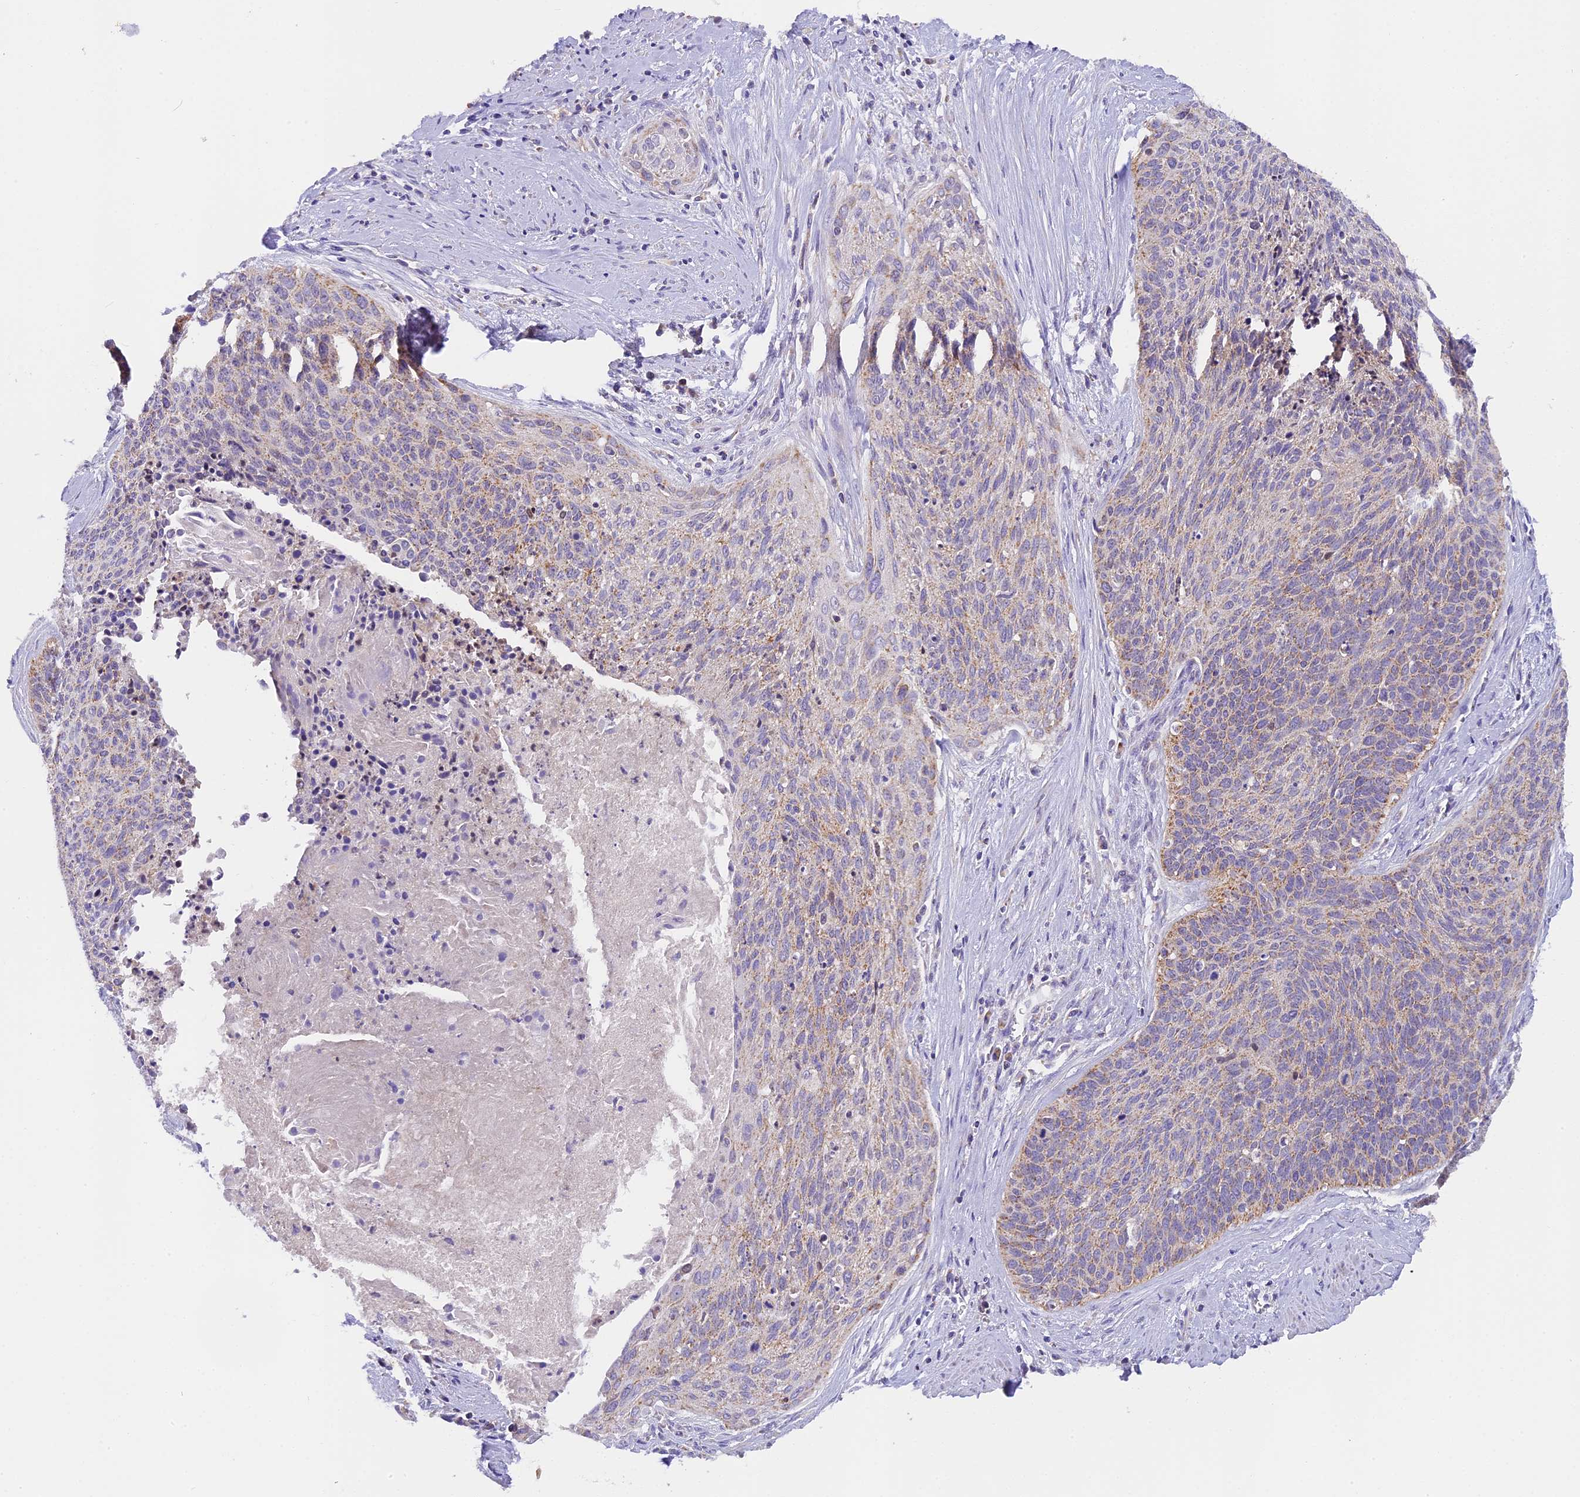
{"staining": {"intensity": "weak", "quantity": "25%-75%", "location": "cytoplasmic/membranous"}, "tissue": "cervical cancer", "cell_type": "Tumor cells", "image_type": "cancer", "snomed": [{"axis": "morphology", "description": "Squamous cell carcinoma, NOS"}, {"axis": "topography", "description": "Cervix"}], "caption": "Squamous cell carcinoma (cervical) was stained to show a protein in brown. There is low levels of weak cytoplasmic/membranous positivity in approximately 25%-75% of tumor cells. (DAB (3,3'-diaminobenzidine) IHC, brown staining for protein, blue staining for nuclei).", "gene": "MGME1", "patient": {"sex": "female", "age": 55}}